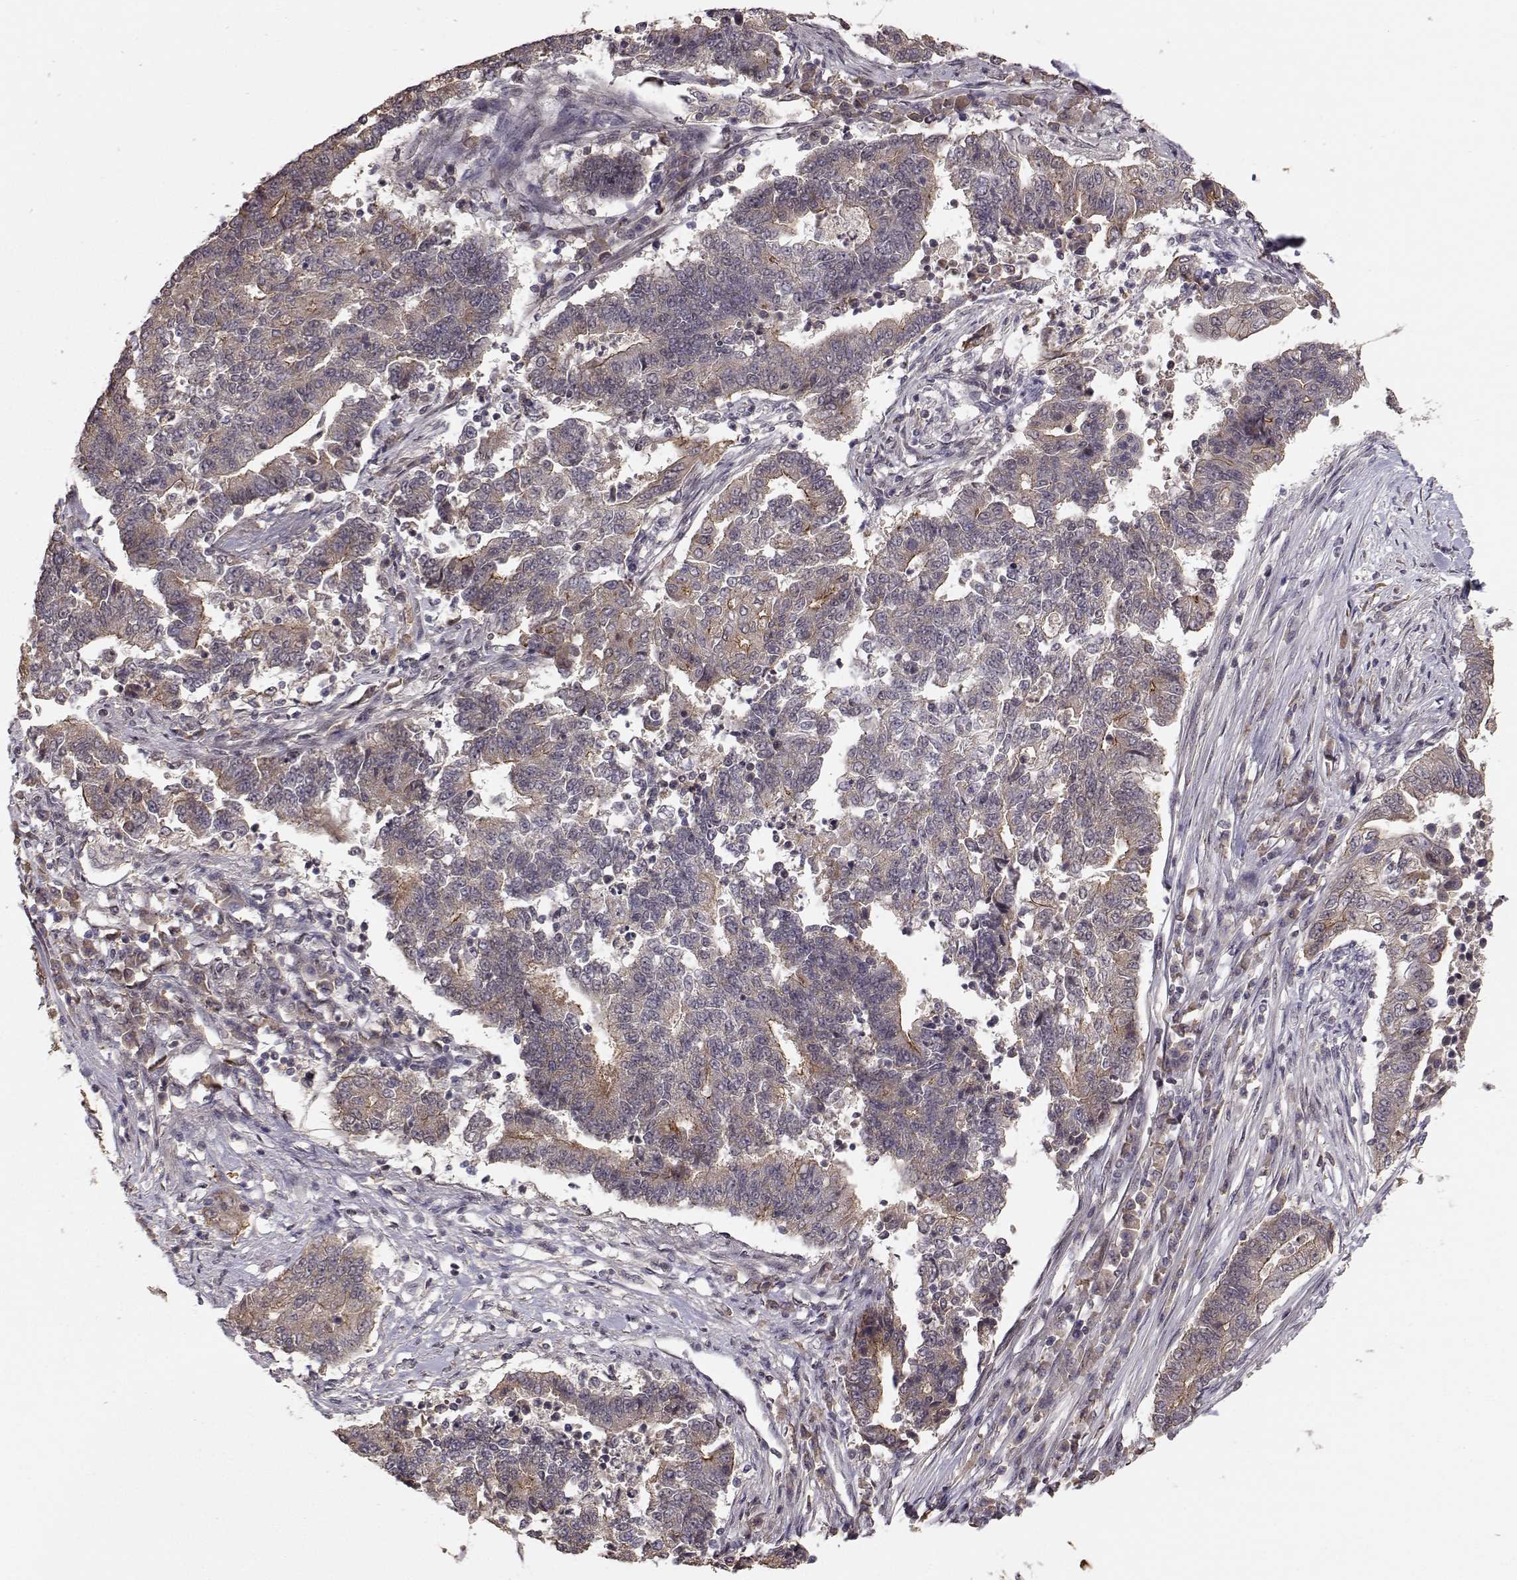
{"staining": {"intensity": "moderate", "quantity": "<25%", "location": "cytoplasmic/membranous"}, "tissue": "endometrial cancer", "cell_type": "Tumor cells", "image_type": "cancer", "snomed": [{"axis": "morphology", "description": "Adenocarcinoma, NOS"}, {"axis": "topography", "description": "Uterus"}, {"axis": "topography", "description": "Endometrium"}], "caption": "A high-resolution histopathology image shows IHC staining of endometrial cancer, which displays moderate cytoplasmic/membranous positivity in about <25% of tumor cells. The staining was performed using DAB (3,3'-diaminobenzidine), with brown indicating positive protein expression. Nuclei are stained blue with hematoxylin.", "gene": "PLEKHG3", "patient": {"sex": "female", "age": 54}}